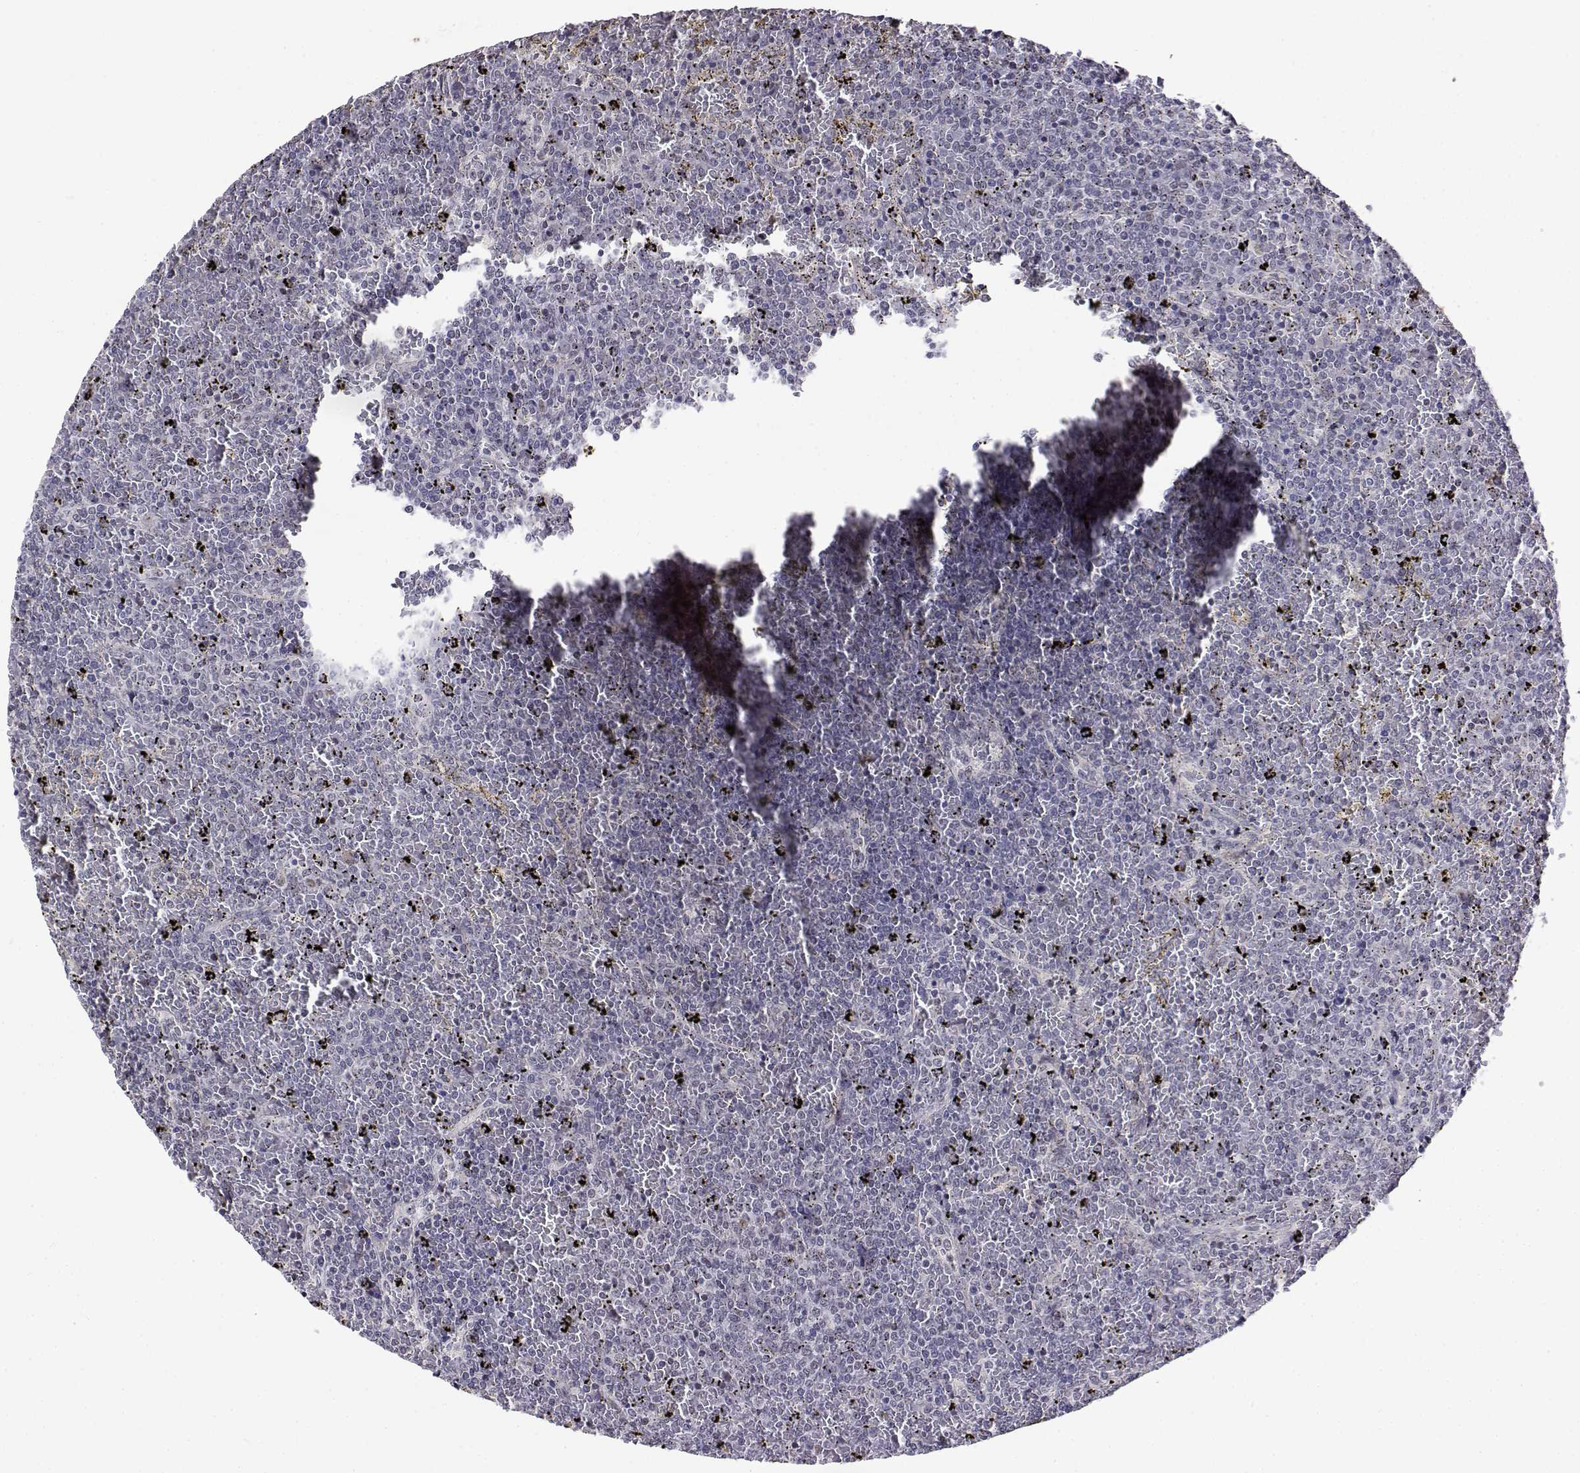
{"staining": {"intensity": "negative", "quantity": "none", "location": "none"}, "tissue": "lymphoma", "cell_type": "Tumor cells", "image_type": "cancer", "snomed": [{"axis": "morphology", "description": "Malignant lymphoma, non-Hodgkin's type, Low grade"}, {"axis": "topography", "description": "Spleen"}], "caption": "Immunohistochemical staining of human malignant lymphoma, non-Hodgkin's type (low-grade) exhibits no significant positivity in tumor cells.", "gene": "ITGA7", "patient": {"sex": "female", "age": 77}}